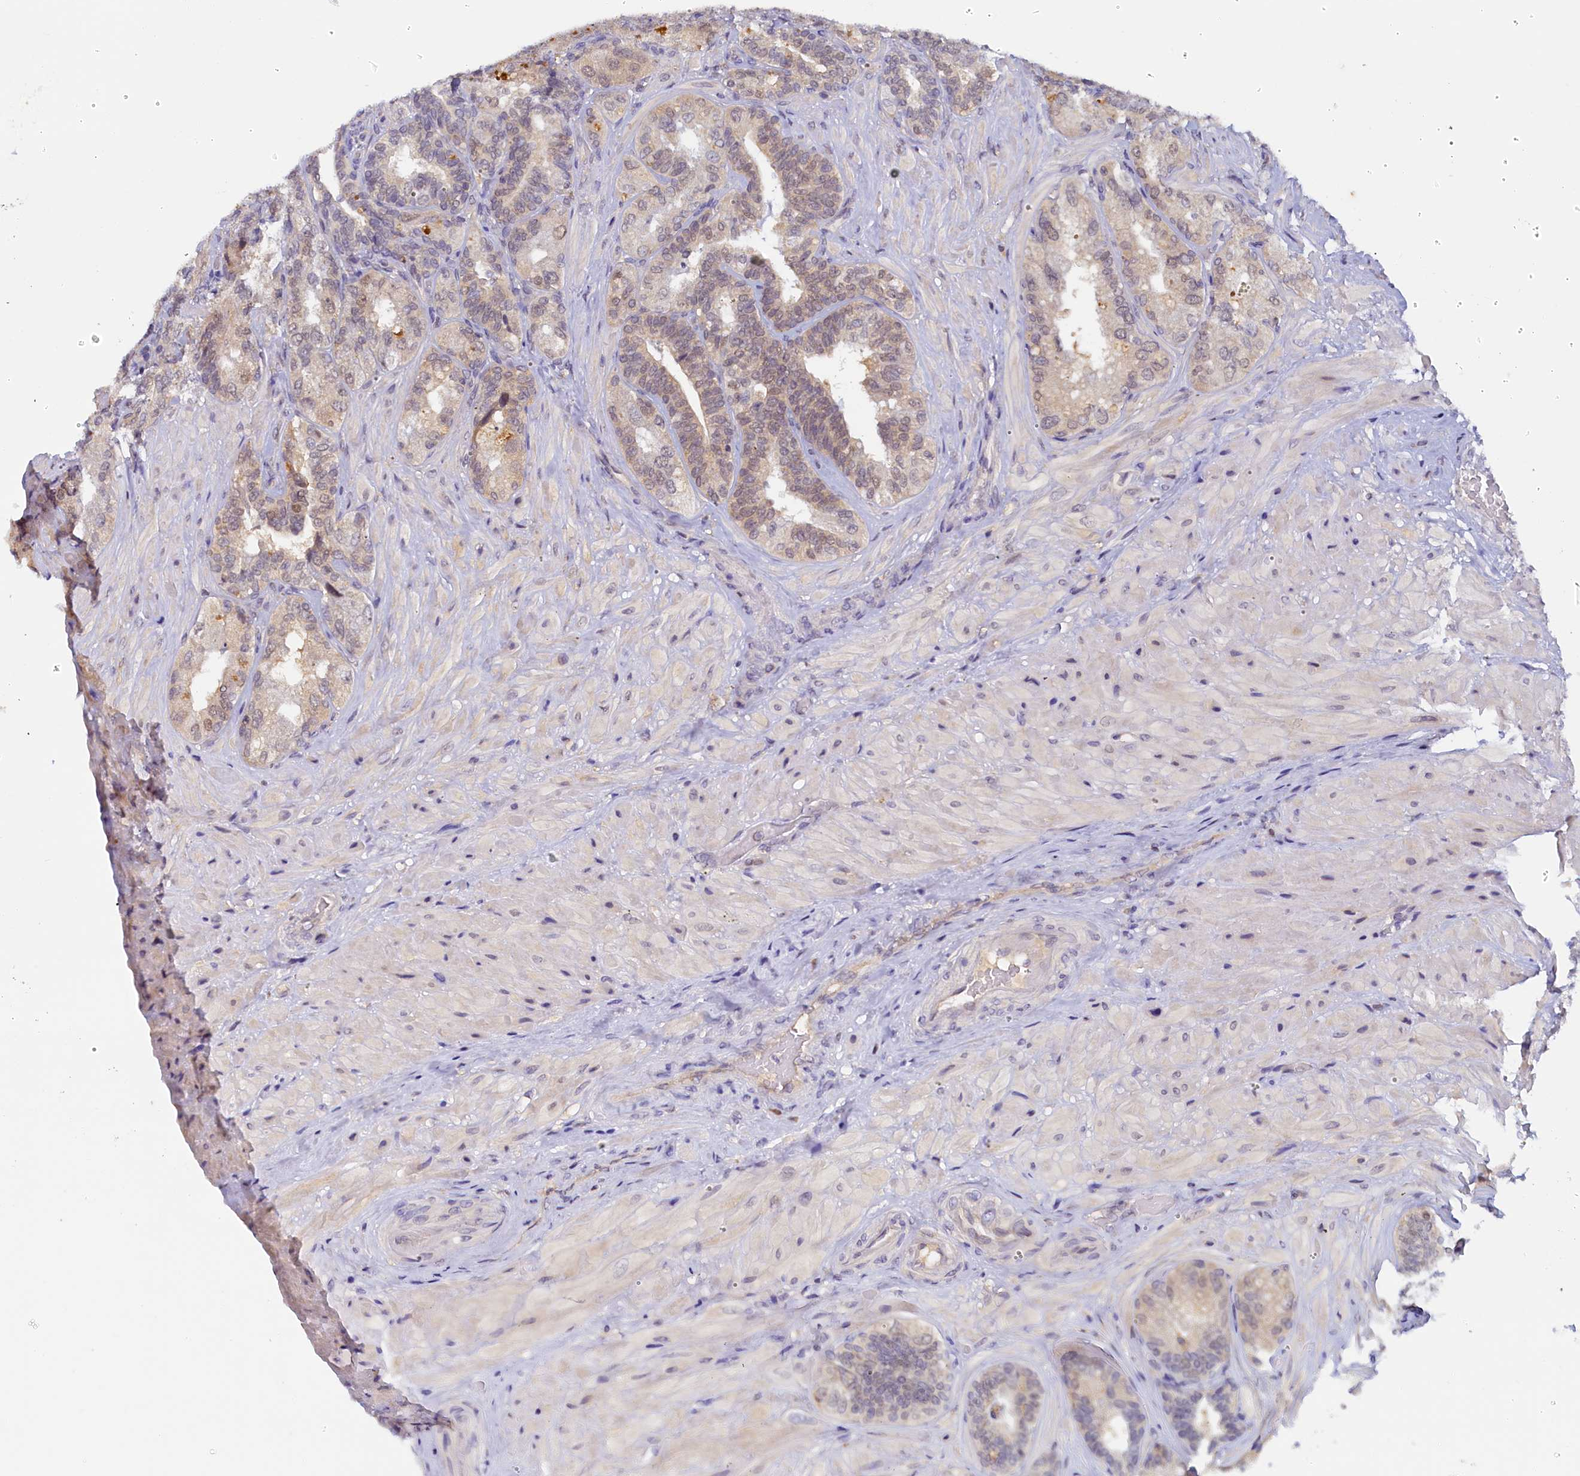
{"staining": {"intensity": "weak", "quantity": "<25%", "location": "cytoplasmic/membranous"}, "tissue": "seminal vesicle", "cell_type": "Glandular cells", "image_type": "normal", "snomed": [{"axis": "morphology", "description": "Normal tissue, NOS"}, {"axis": "topography", "description": "Prostate and seminal vesicle, NOS"}, {"axis": "topography", "description": "Prostate"}, {"axis": "topography", "description": "Seminal veicle"}], "caption": "This is a photomicrograph of immunohistochemistry (IHC) staining of benign seminal vesicle, which shows no positivity in glandular cells. (Immunohistochemistry (ihc), brightfield microscopy, high magnification).", "gene": "PAAF1", "patient": {"sex": "male", "age": 67}}